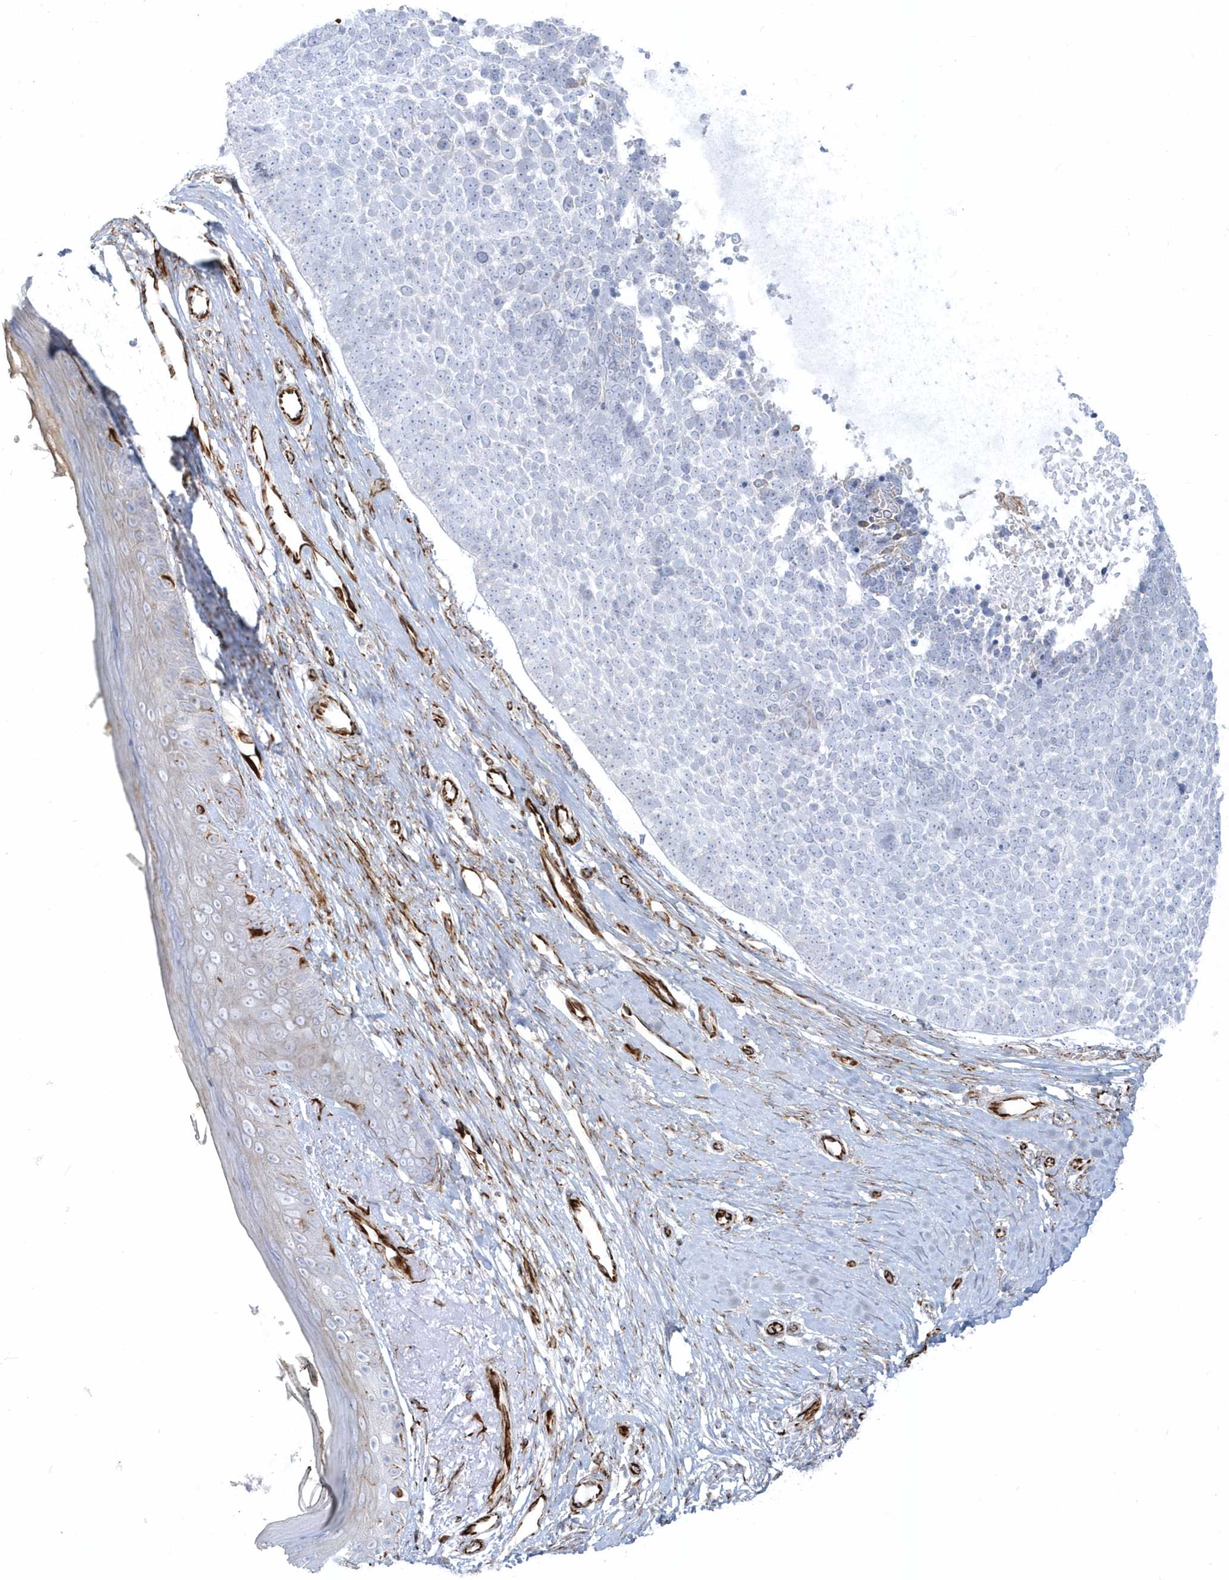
{"staining": {"intensity": "negative", "quantity": "none", "location": "none"}, "tissue": "skin cancer", "cell_type": "Tumor cells", "image_type": "cancer", "snomed": [{"axis": "morphology", "description": "Basal cell carcinoma"}, {"axis": "topography", "description": "Skin"}], "caption": "Skin cancer (basal cell carcinoma) was stained to show a protein in brown. There is no significant positivity in tumor cells.", "gene": "PPIL6", "patient": {"sex": "female", "age": 81}}